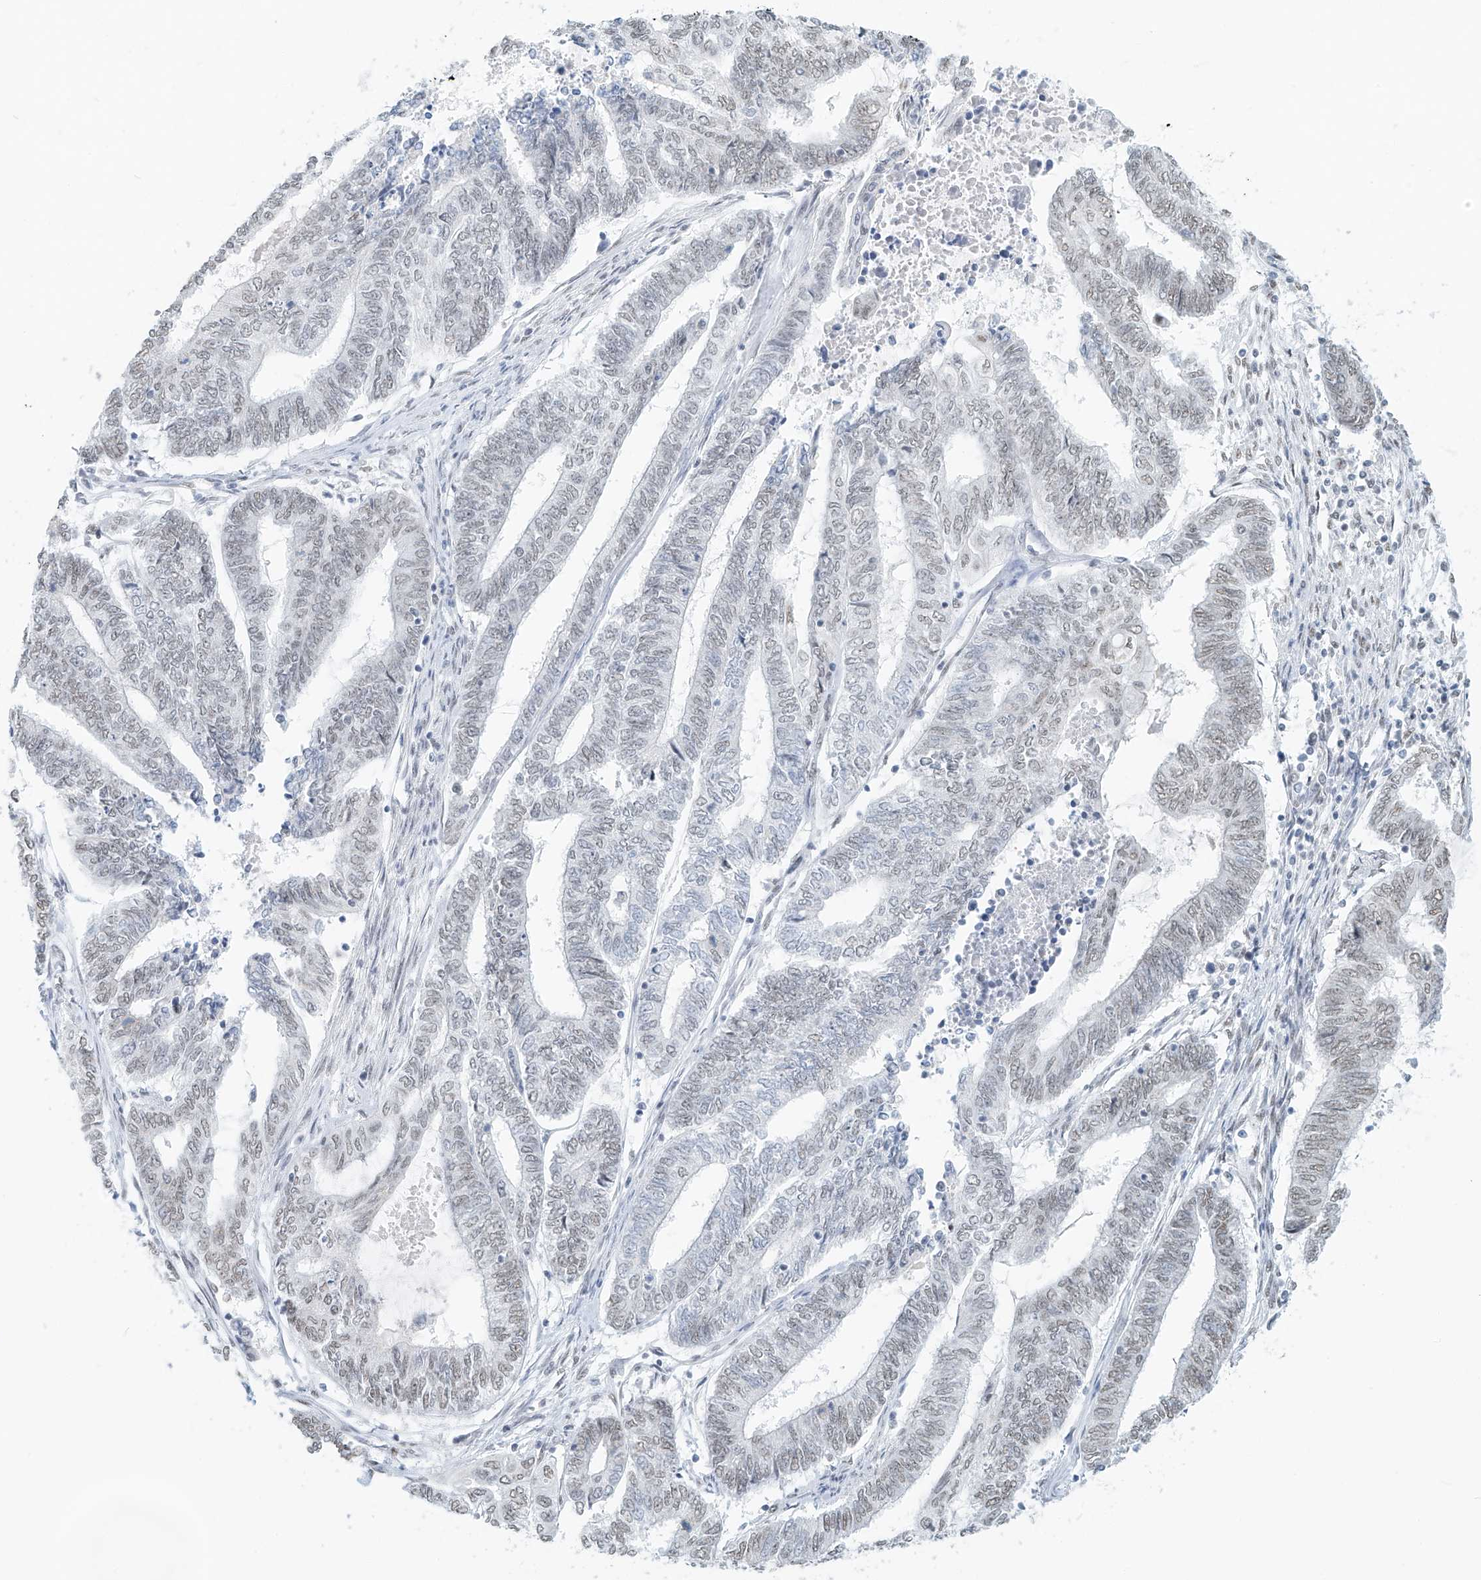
{"staining": {"intensity": "negative", "quantity": "none", "location": "none"}, "tissue": "endometrial cancer", "cell_type": "Tumor cells", "image_type": "cancer", "snomed": [{"axis": "morphology", "description": "Adenocarcinoma, NOS"}, {"axis": "topography", "description": "Uterus"}, {"axis": "topography", "description": "Endometrium"}], "caption": "This is an immunohistochemistry (IHC) histopathology image of human endometrial adenocarcinoma. There is no staining in tumor cells.", "gene": "PGC", "patient": {"sex": "female", "age": 70}}